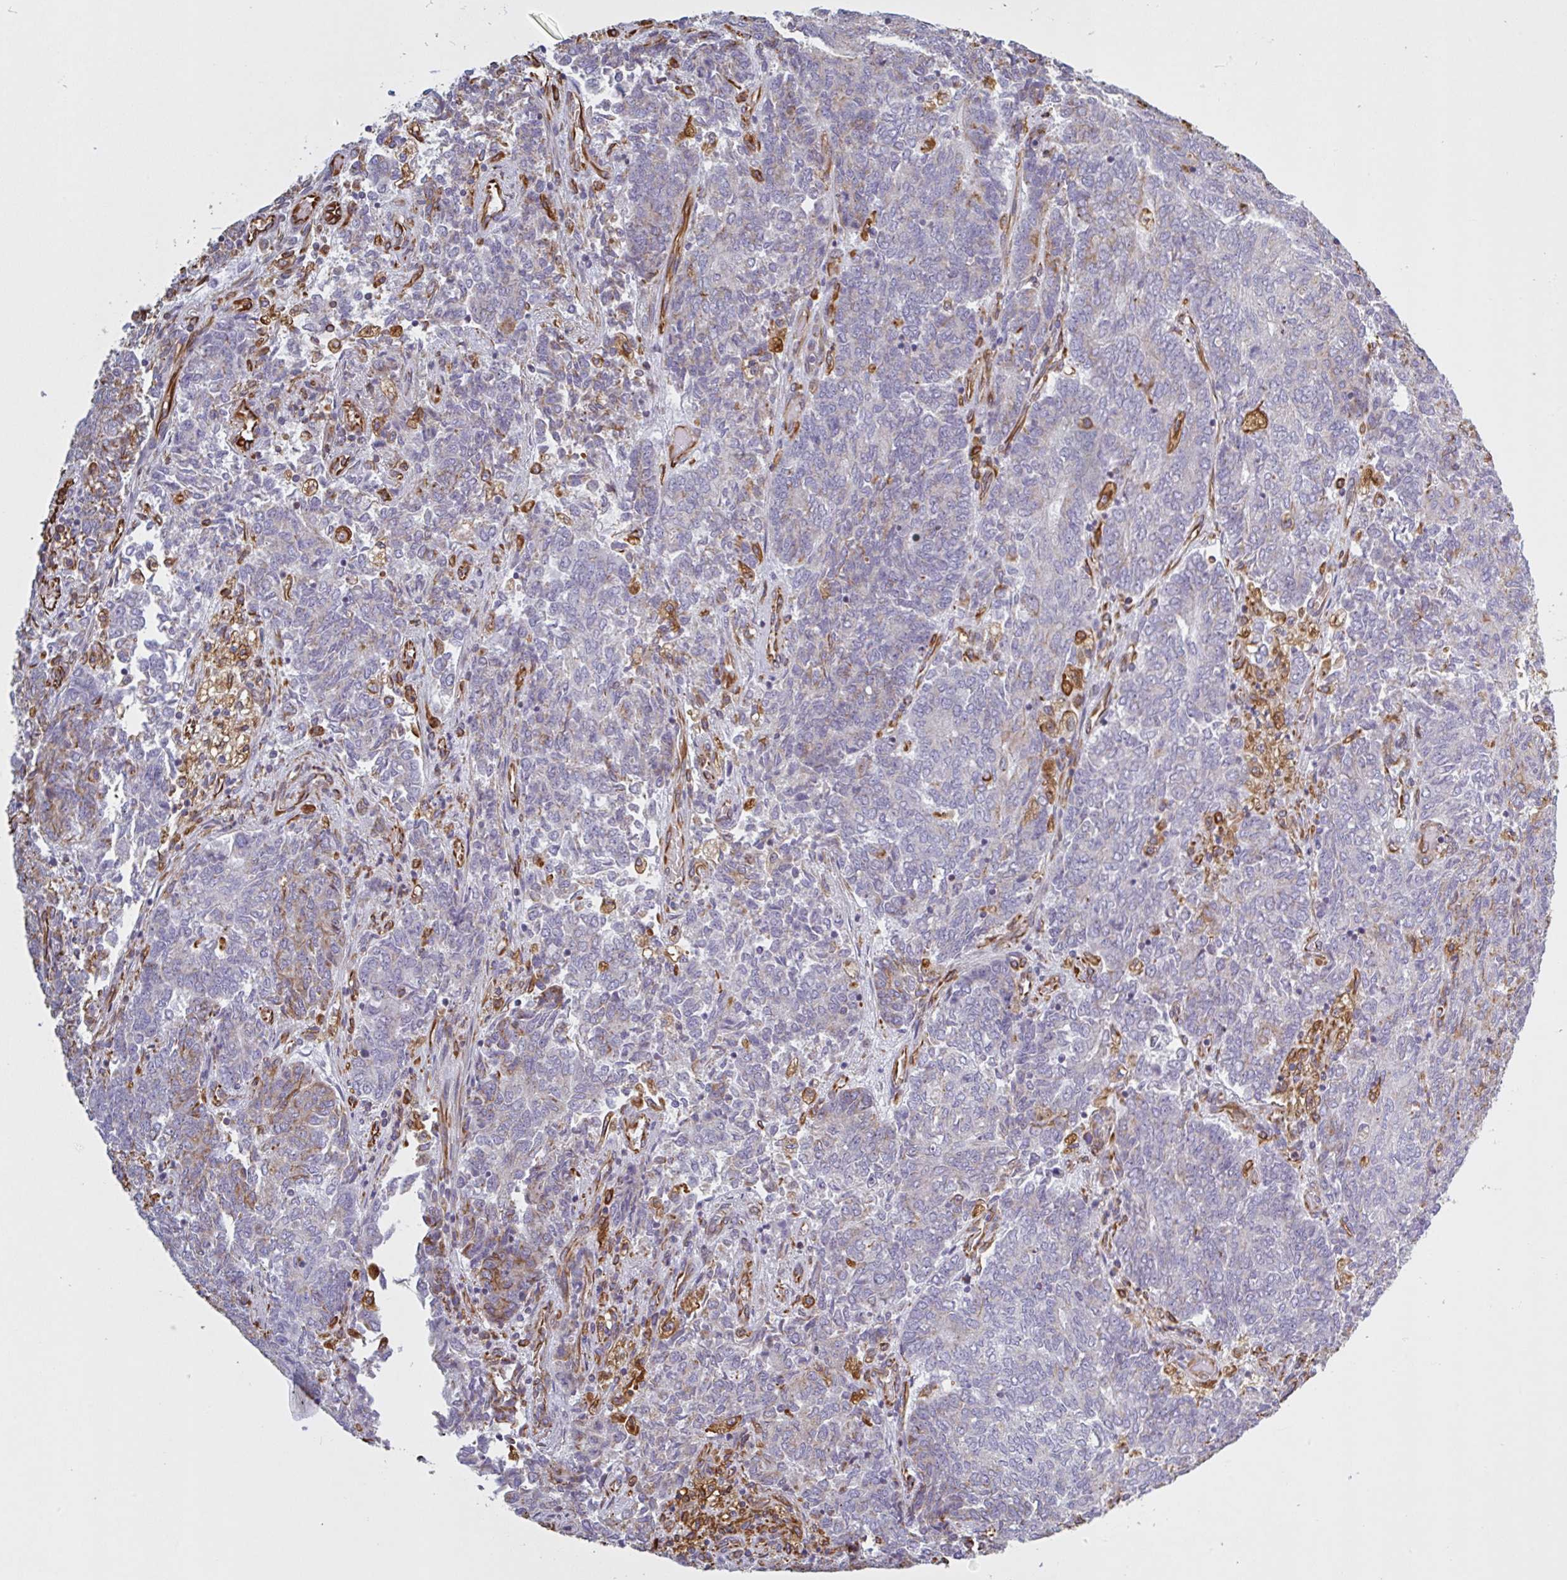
{"staining": {"intensity": "moderate", "quantity": "<25%", "location": "cytoplasmic/membranous"}, "tissue": "endometrial cancer", "cell_type": "Tumor cells", "image_type": "cancer", "snomed": [{"axis": "morphology", "description": "Adenocarcinoma, NOS"}, {"axis": "topography", "description": "Endometrium"}], "caption": "Immunohistochemical staining of endometrial cancer (adenocarcinoma) exhibits moderate cytoplasmic/membranous protein positivity in about <25% of tumor cells.", "gene": "PPFIA1", "patient": {"sex": "female", "age": 80}}